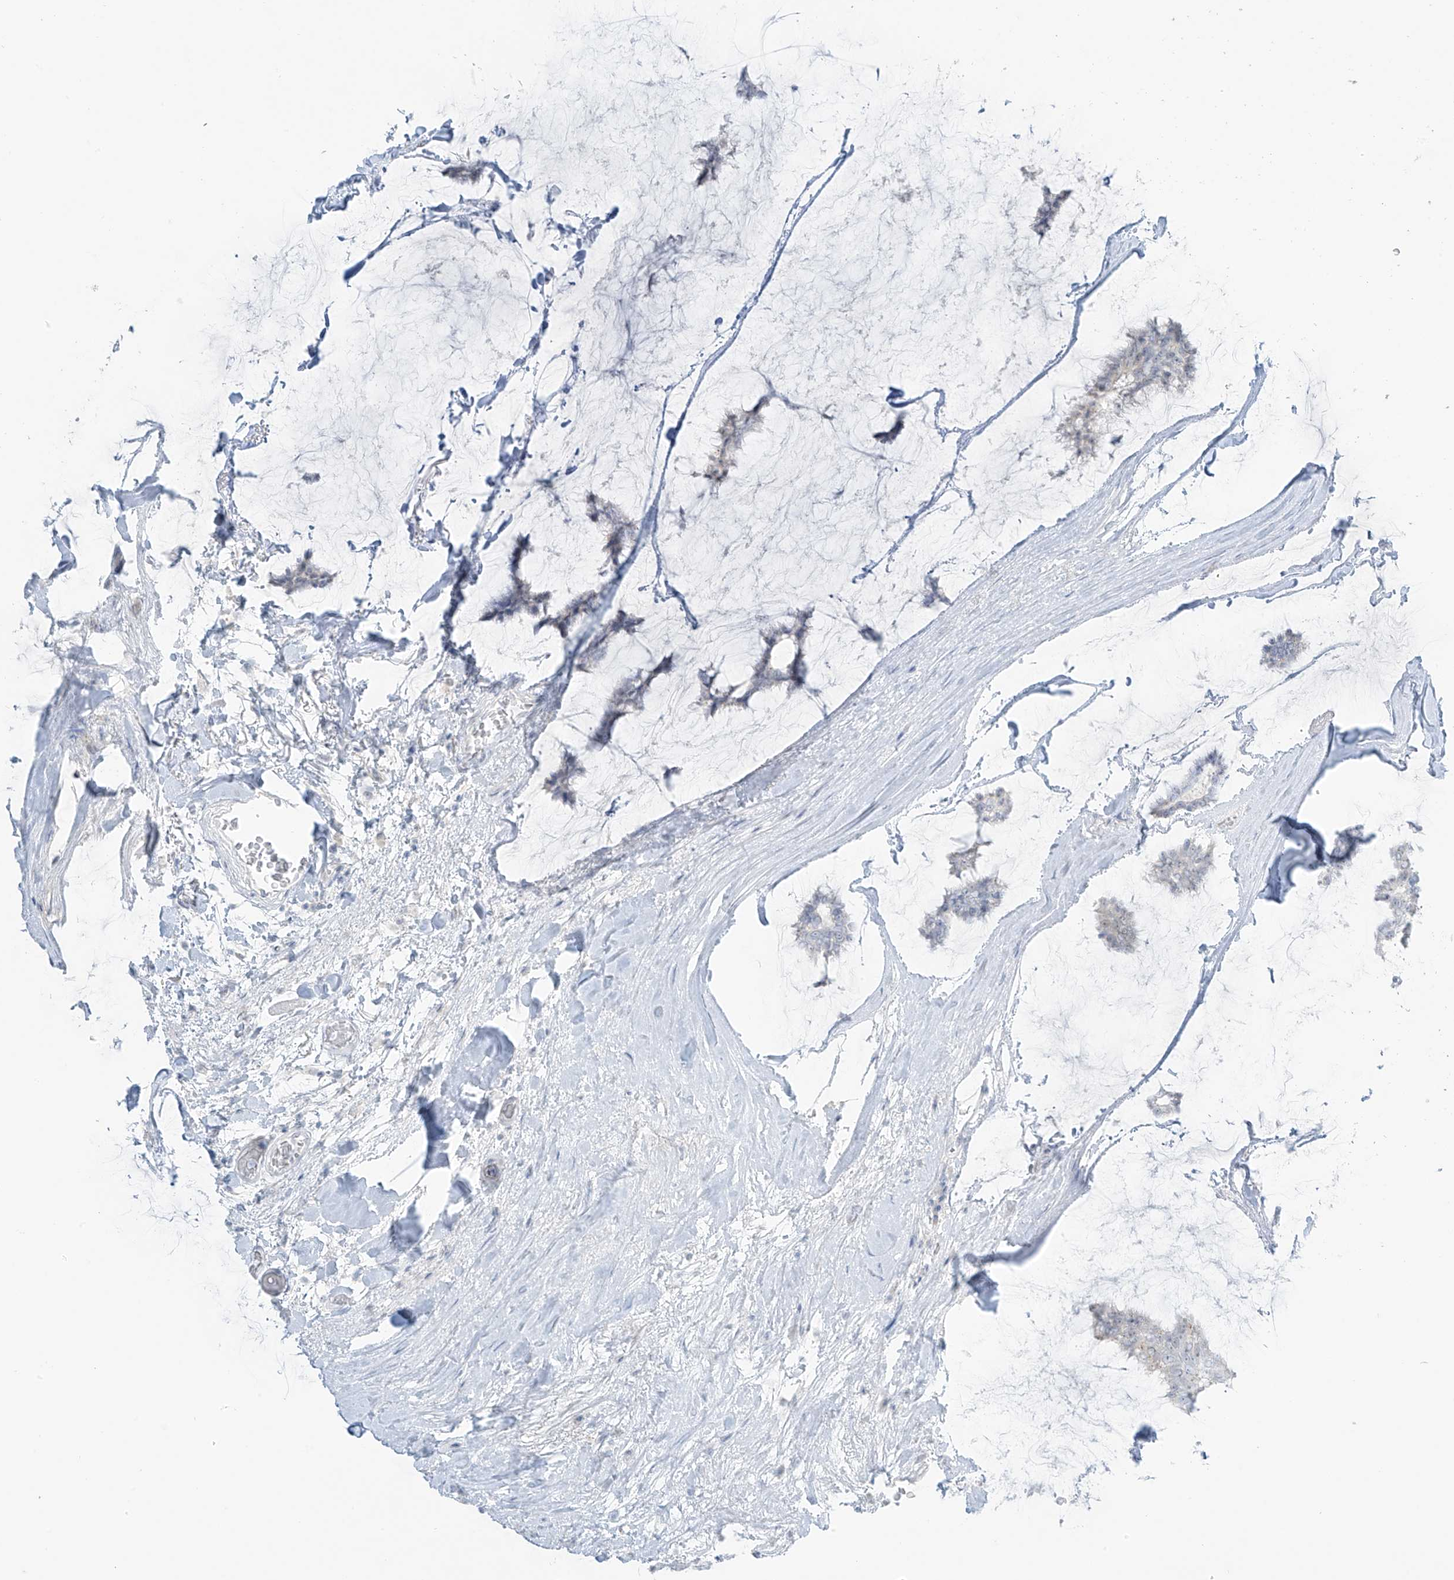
{"staining": {"intensity": "negative", "quantity": "none", "location": "none"}, "tissue": "breast cancer", "cell_type": "Tumor cells", "image_type": "cancer", "snomed": [{"axis": "morphology", "description": "Duct carcinoma"}, {"axis": "topography", "description": "Breast"}], "caption": "Human breast cancer (invasive ductal carcinoma) stained for a protein using immunohistochemistry reveals no staining in tumor cells.", "gene": "PRDM6", "patient": {"sex": "female", "age": 93}}